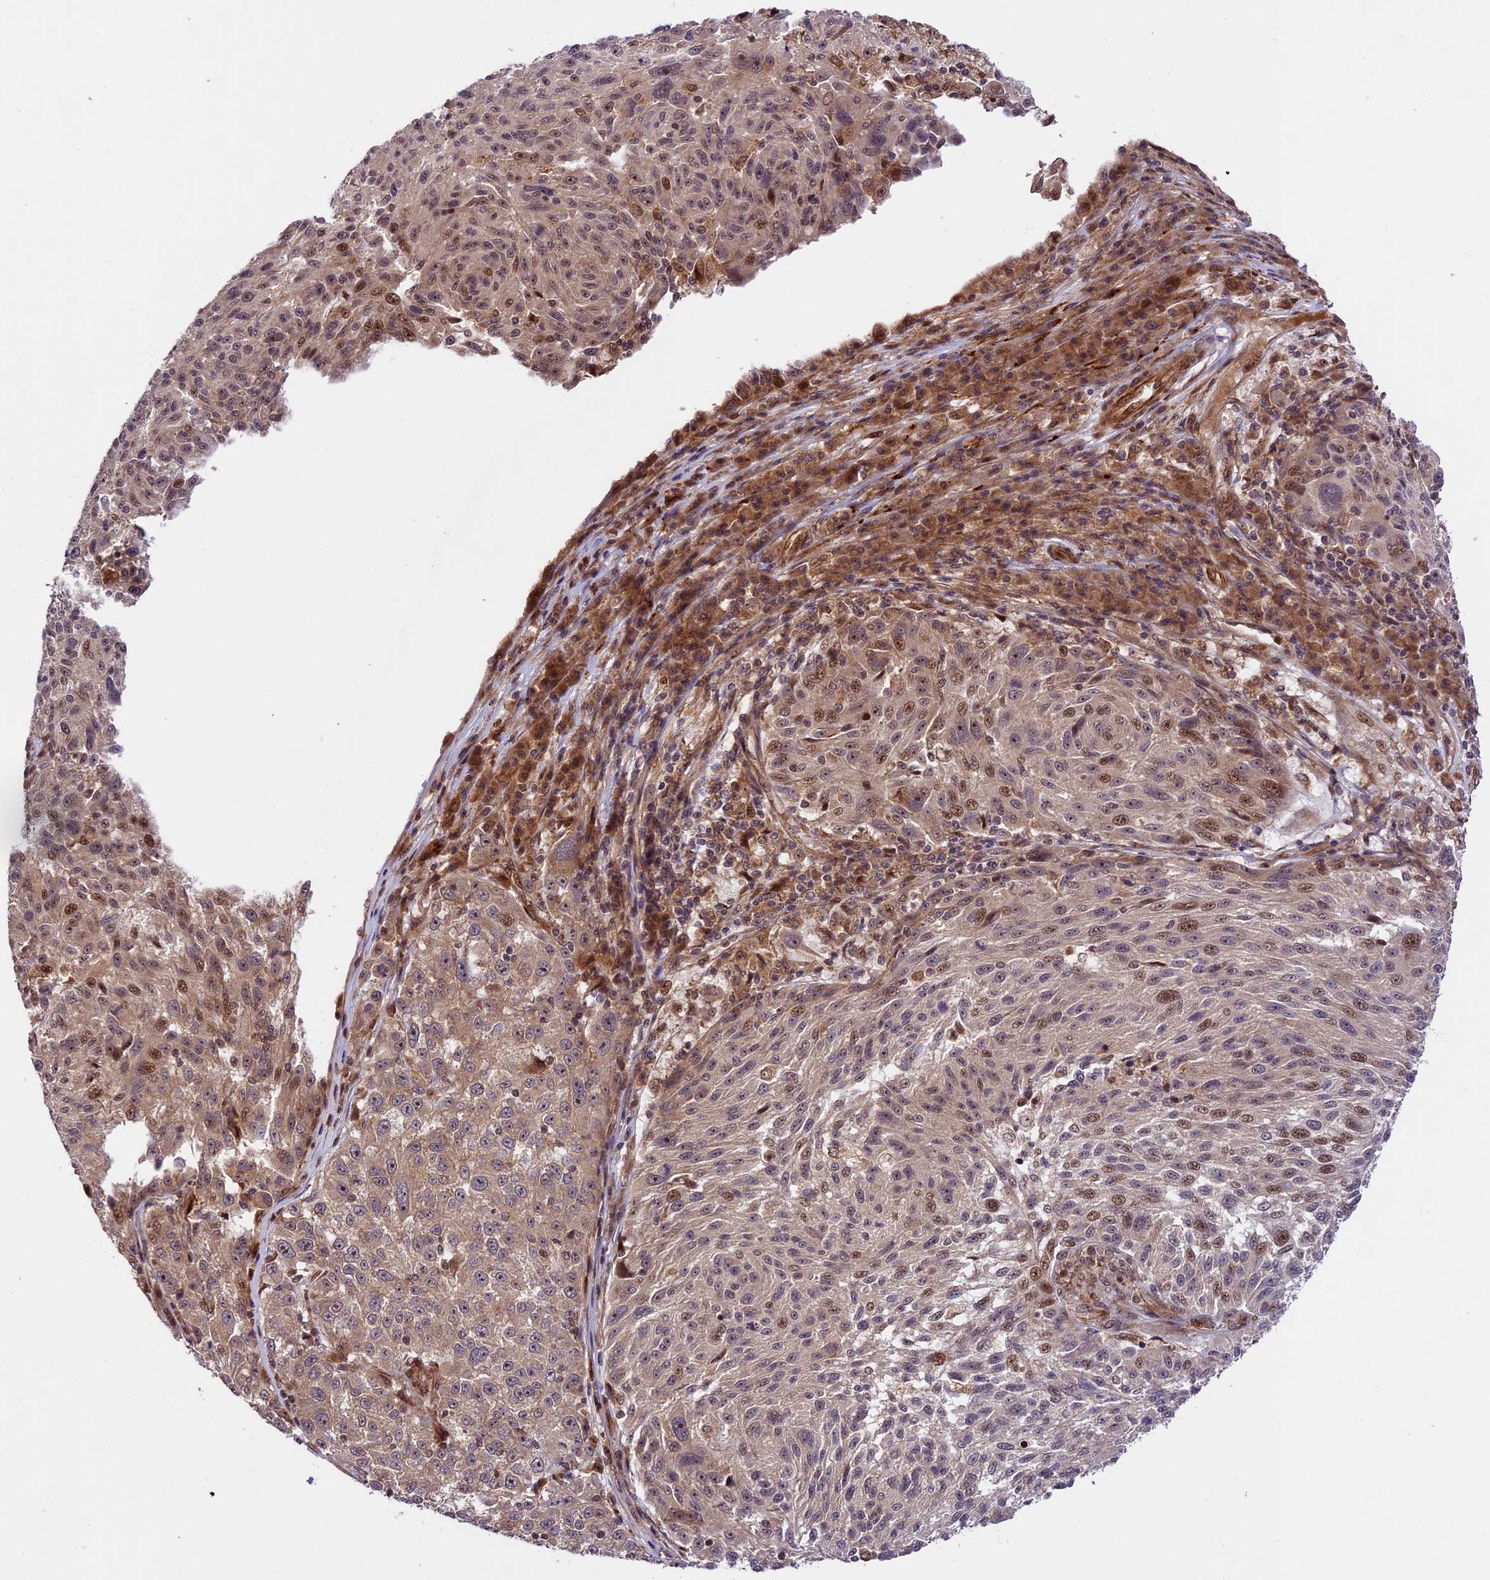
{"staining": {"intensity": "moderate", "quantity": "<25%", "location": "nuclear"}, "tissue": "melanoma", "cell_type": "Tumor cells", "image_type": "cancer", "snomed": [{"axis": "morphology", "description": "Malignant melanoma, NOS"}, {"axis": "topography", "description": "Skin"}], "caption": "This is an image of IHC staining of malignant melanoma, which shows moderate staining in the nuclear of tumor cells.", "gene": "DHX38", "patient": {"sex": "male", "age": 53}}